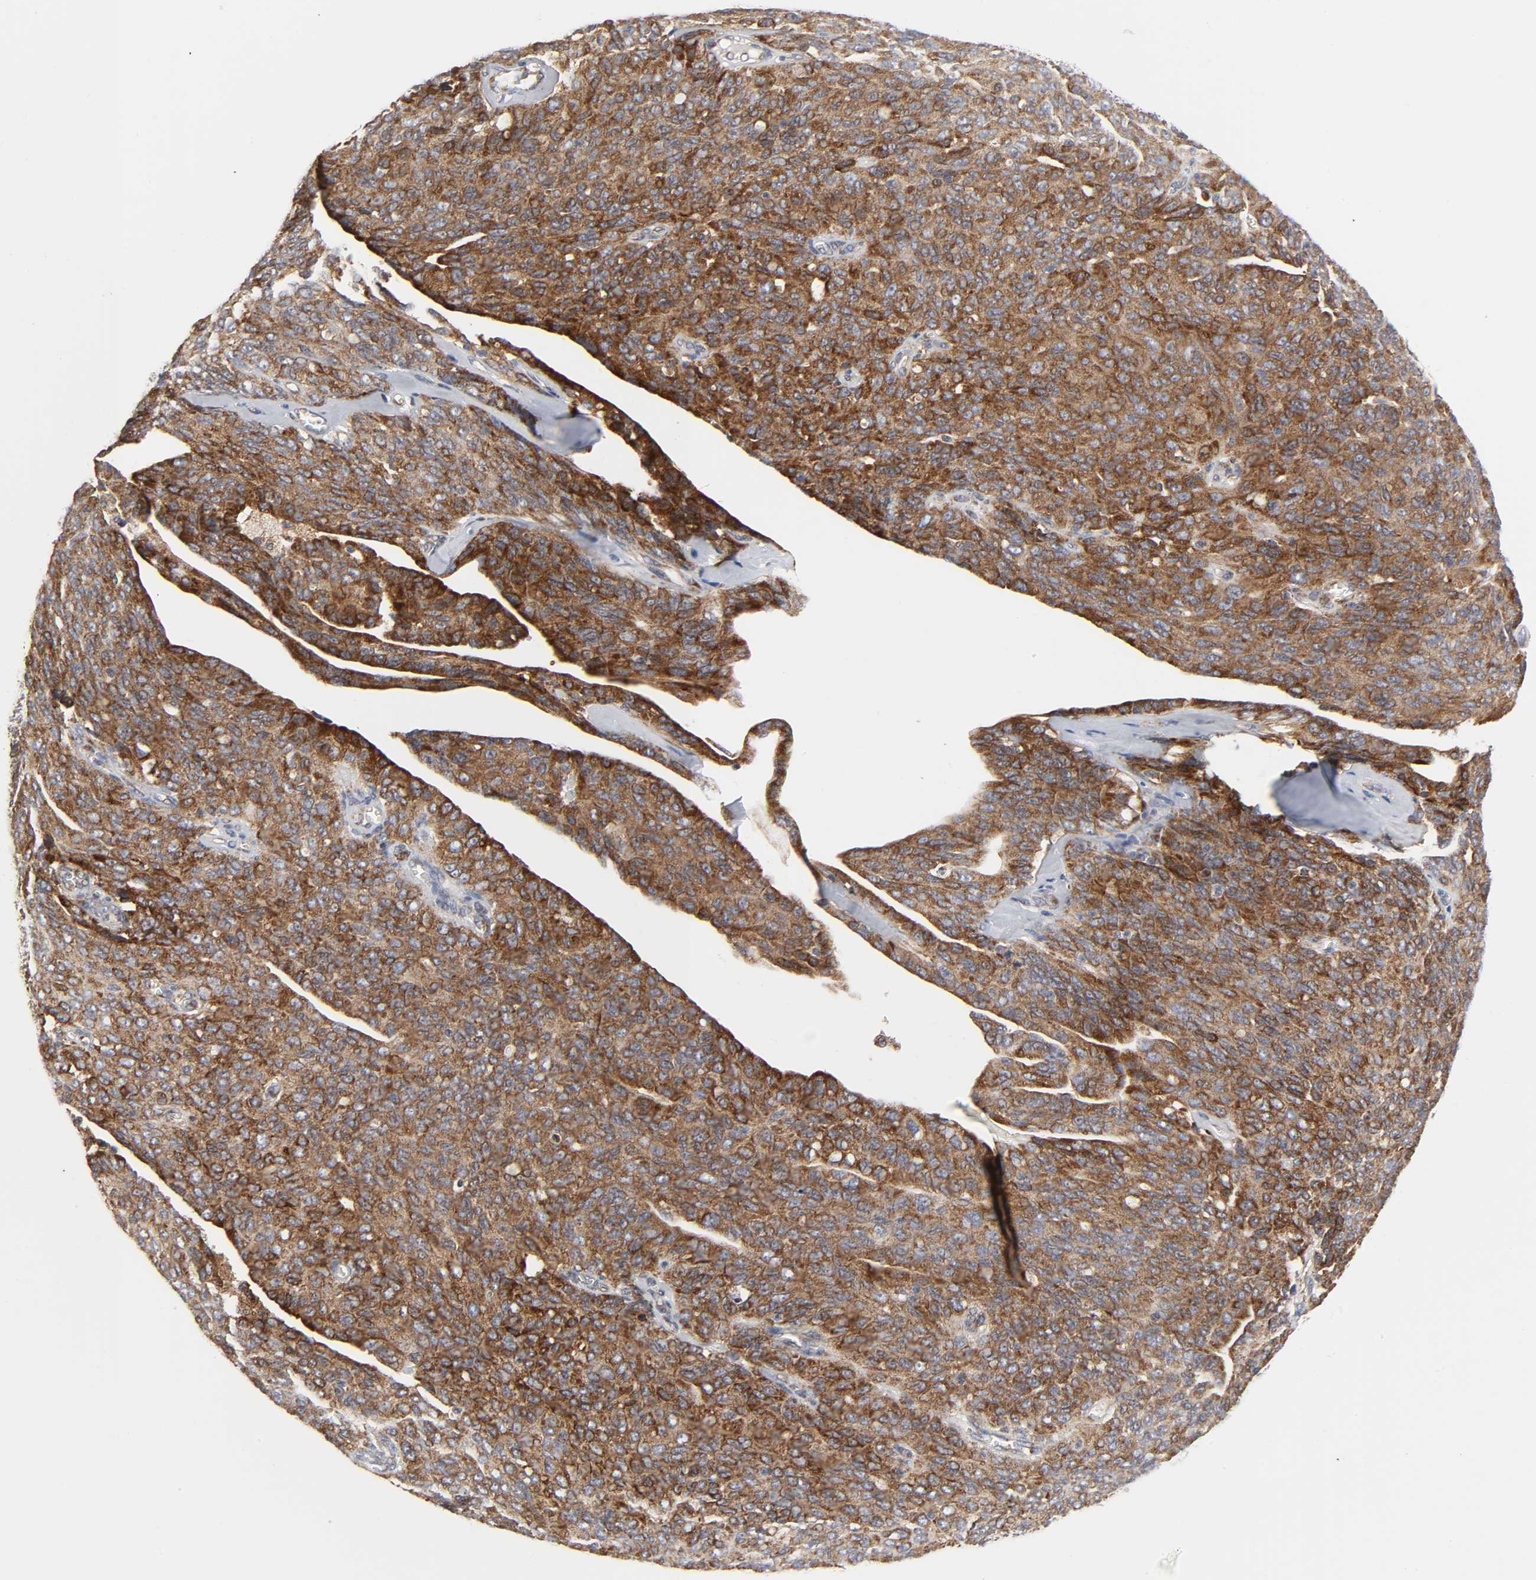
{"staining": {"intensity": "strong", "quantity": ">75%", "location": "cytoplasmic/membranous"}, "tissue": "ovarian cancer", "cell_type": "Tumor cells", "image_type": "cancer", "snomed": [{"axis": "morphology", "description": "Carcinoma, endometroid"}, {"axis": "topography", "description": "Ovary"}], "caption": "Immunohistochemistry (IHC) of human ovarian cancer reveals high levels of strong cytoplasmic/membranous staining in about >75% of tumor cells. The staining was performed using DAB, with brown indicating positive protein expression. Nuclei are stained blue with hematoxylin.", "gene": "BAX", "patient": {"sex": "female", "age": 60}}